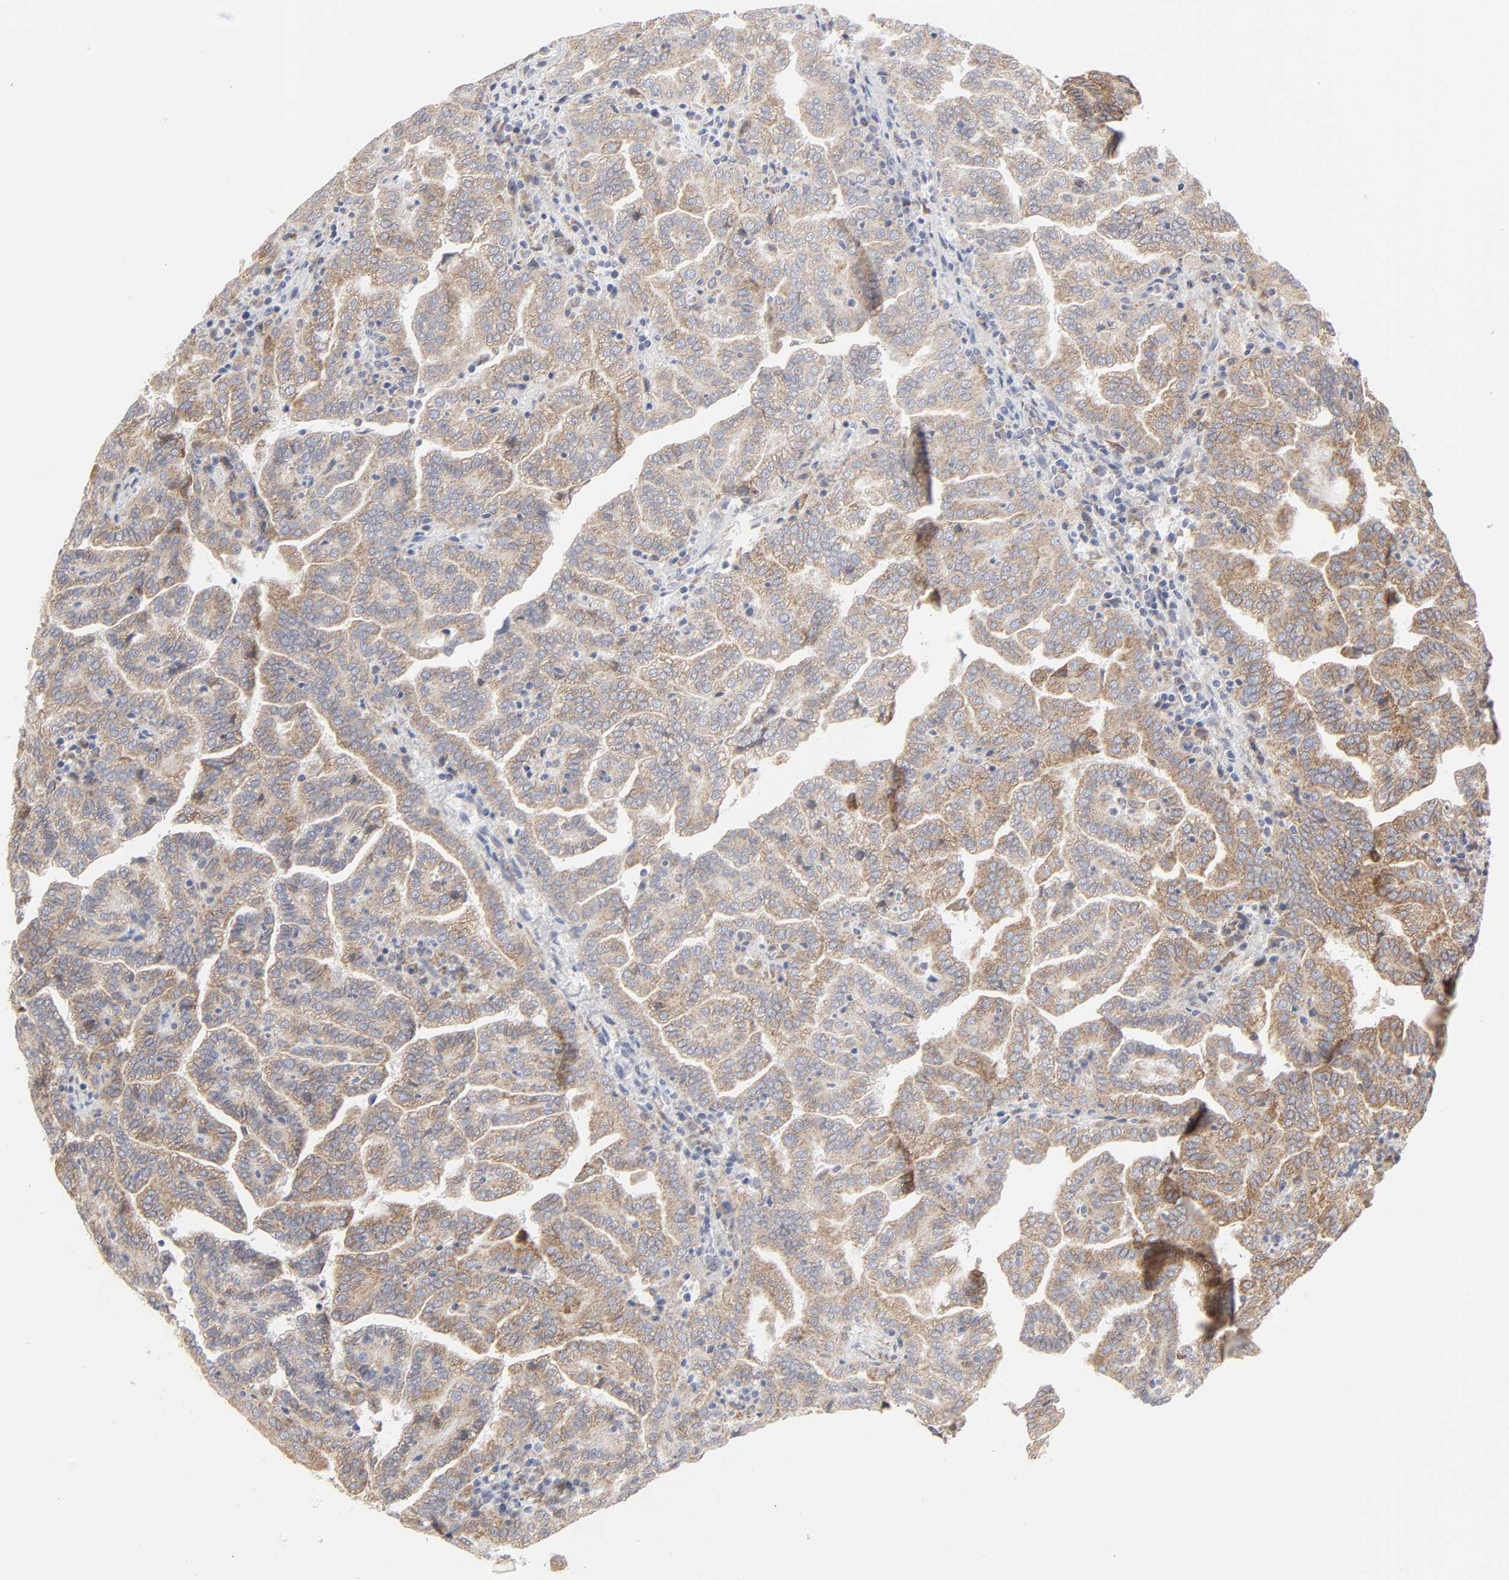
{"staining": {"intensity": "moderate", "quantity": "25%-75%", "location": "cytoplasmic/membranous"}, "tissue": "renal cancer", "cell_type": "Tumor cells", "image_type": "cancer", "snomed": [{"axis": "morphology", "description": "Adenocarcinoma, NOS"}, {"axis": "topography", "description": "Kidney"}], "caption": "Immunohistochemical staining of human renal adenocarcinoma reveals medium levels of moderate cytoplasmic/membranous protein staining in about 25%-75% of tumor cells. (IHC, brightfield microscopy, high magnification).", "gene": "POR", "patient": {"sex": "male", "age": 61}}